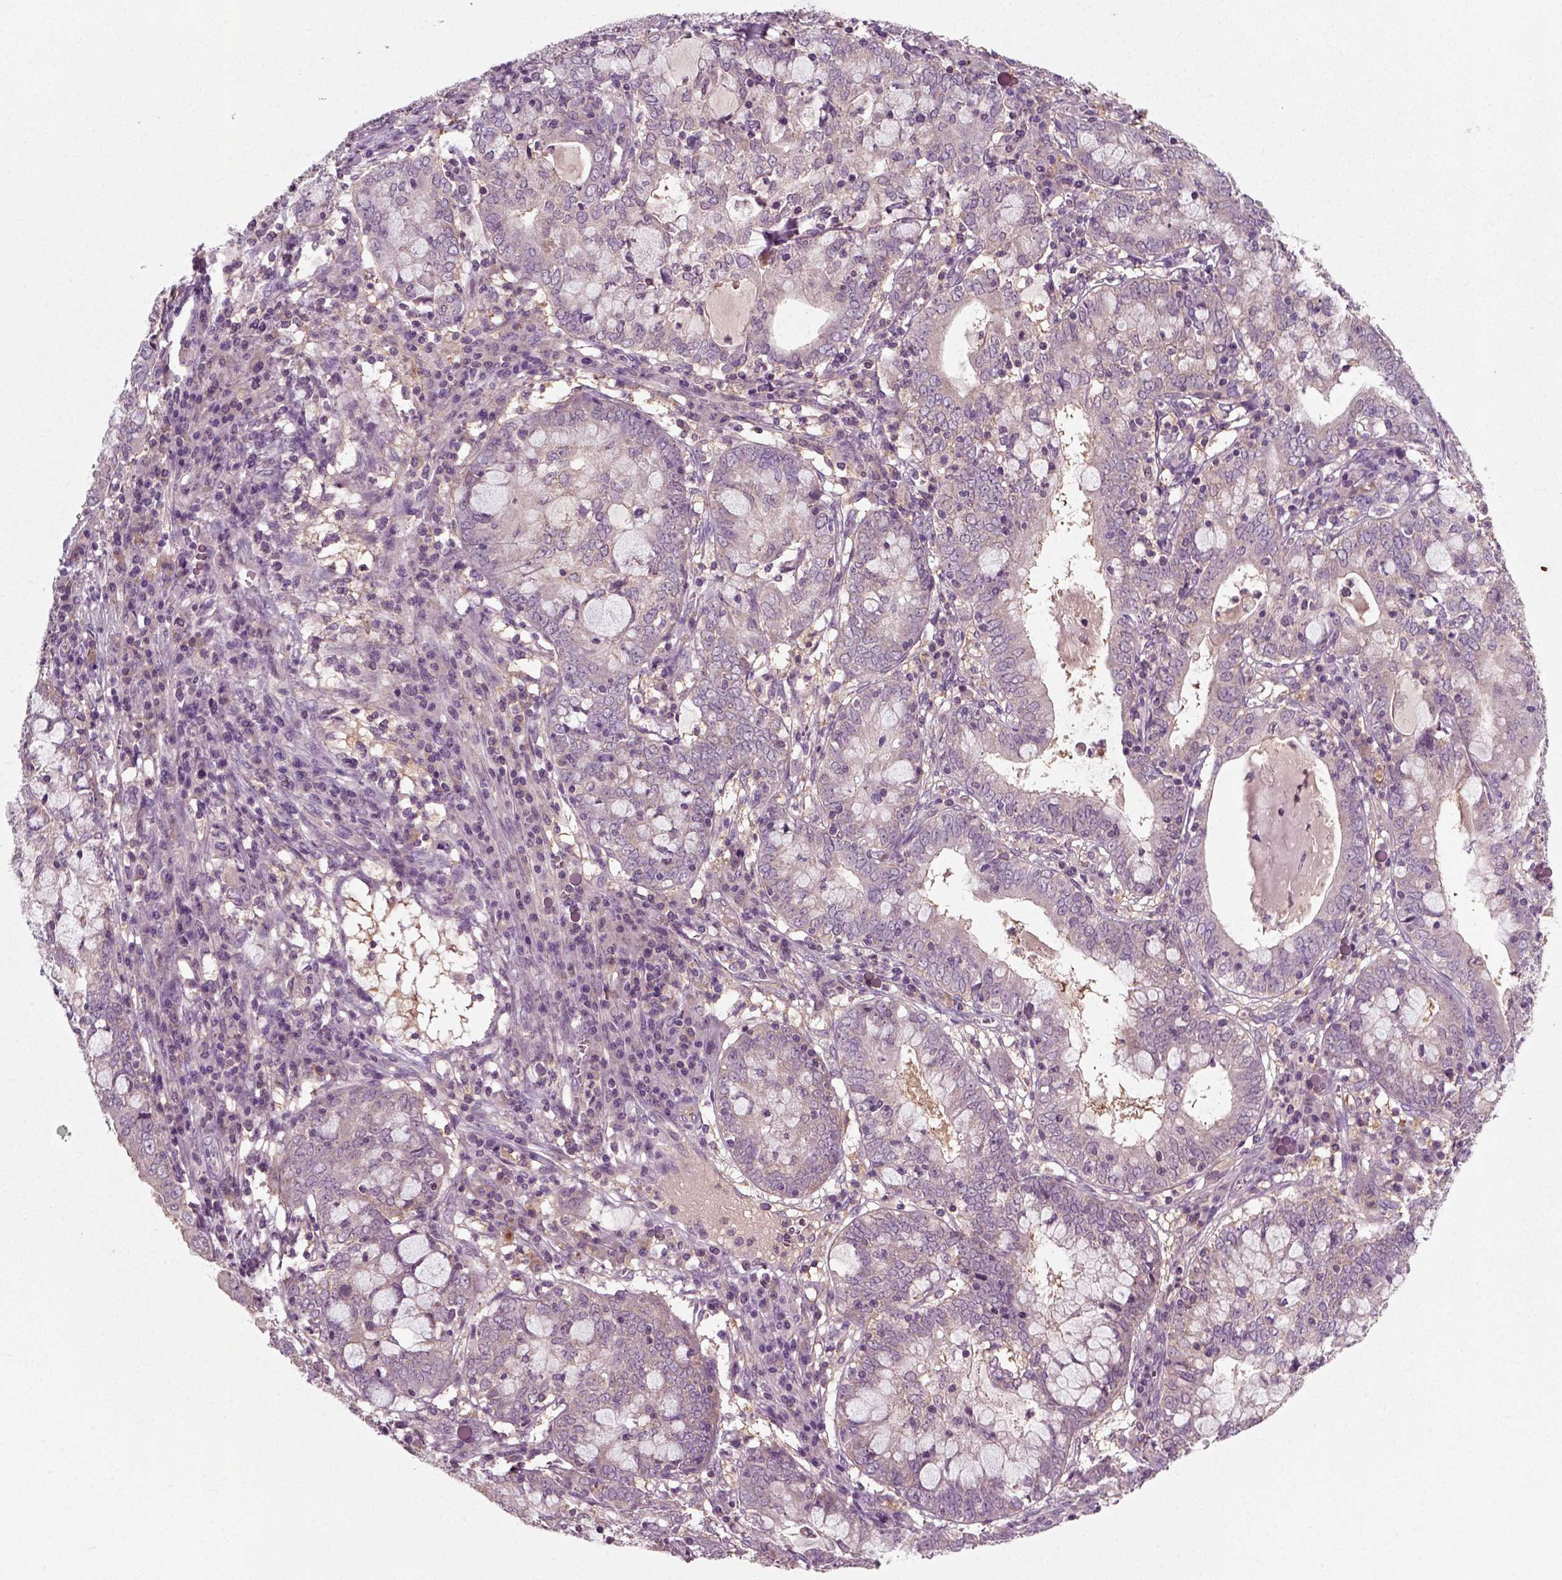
{"staining": {"intensity": "weak", "quantity": "25%-75%", "location": "cytoplasmic/membranous"}, "tissue": "cervical cancer", "cell_type": "Tumor cells", "image_type": "cancer", "snomed": [{"axis": "morphology", "description": "Adenocarcinoma, NOS"}, {"axis": "topography", "description": "Cervix"}], "caption": "Human adenocarcinoma (cervical) stained for a protein (brown) exhibits weak cytoplasmic/membranous positive positivity in approximately 25%-75% of tumor cells.", "gene": "RND2", "patient": {"sex": "female", "age": 40}}